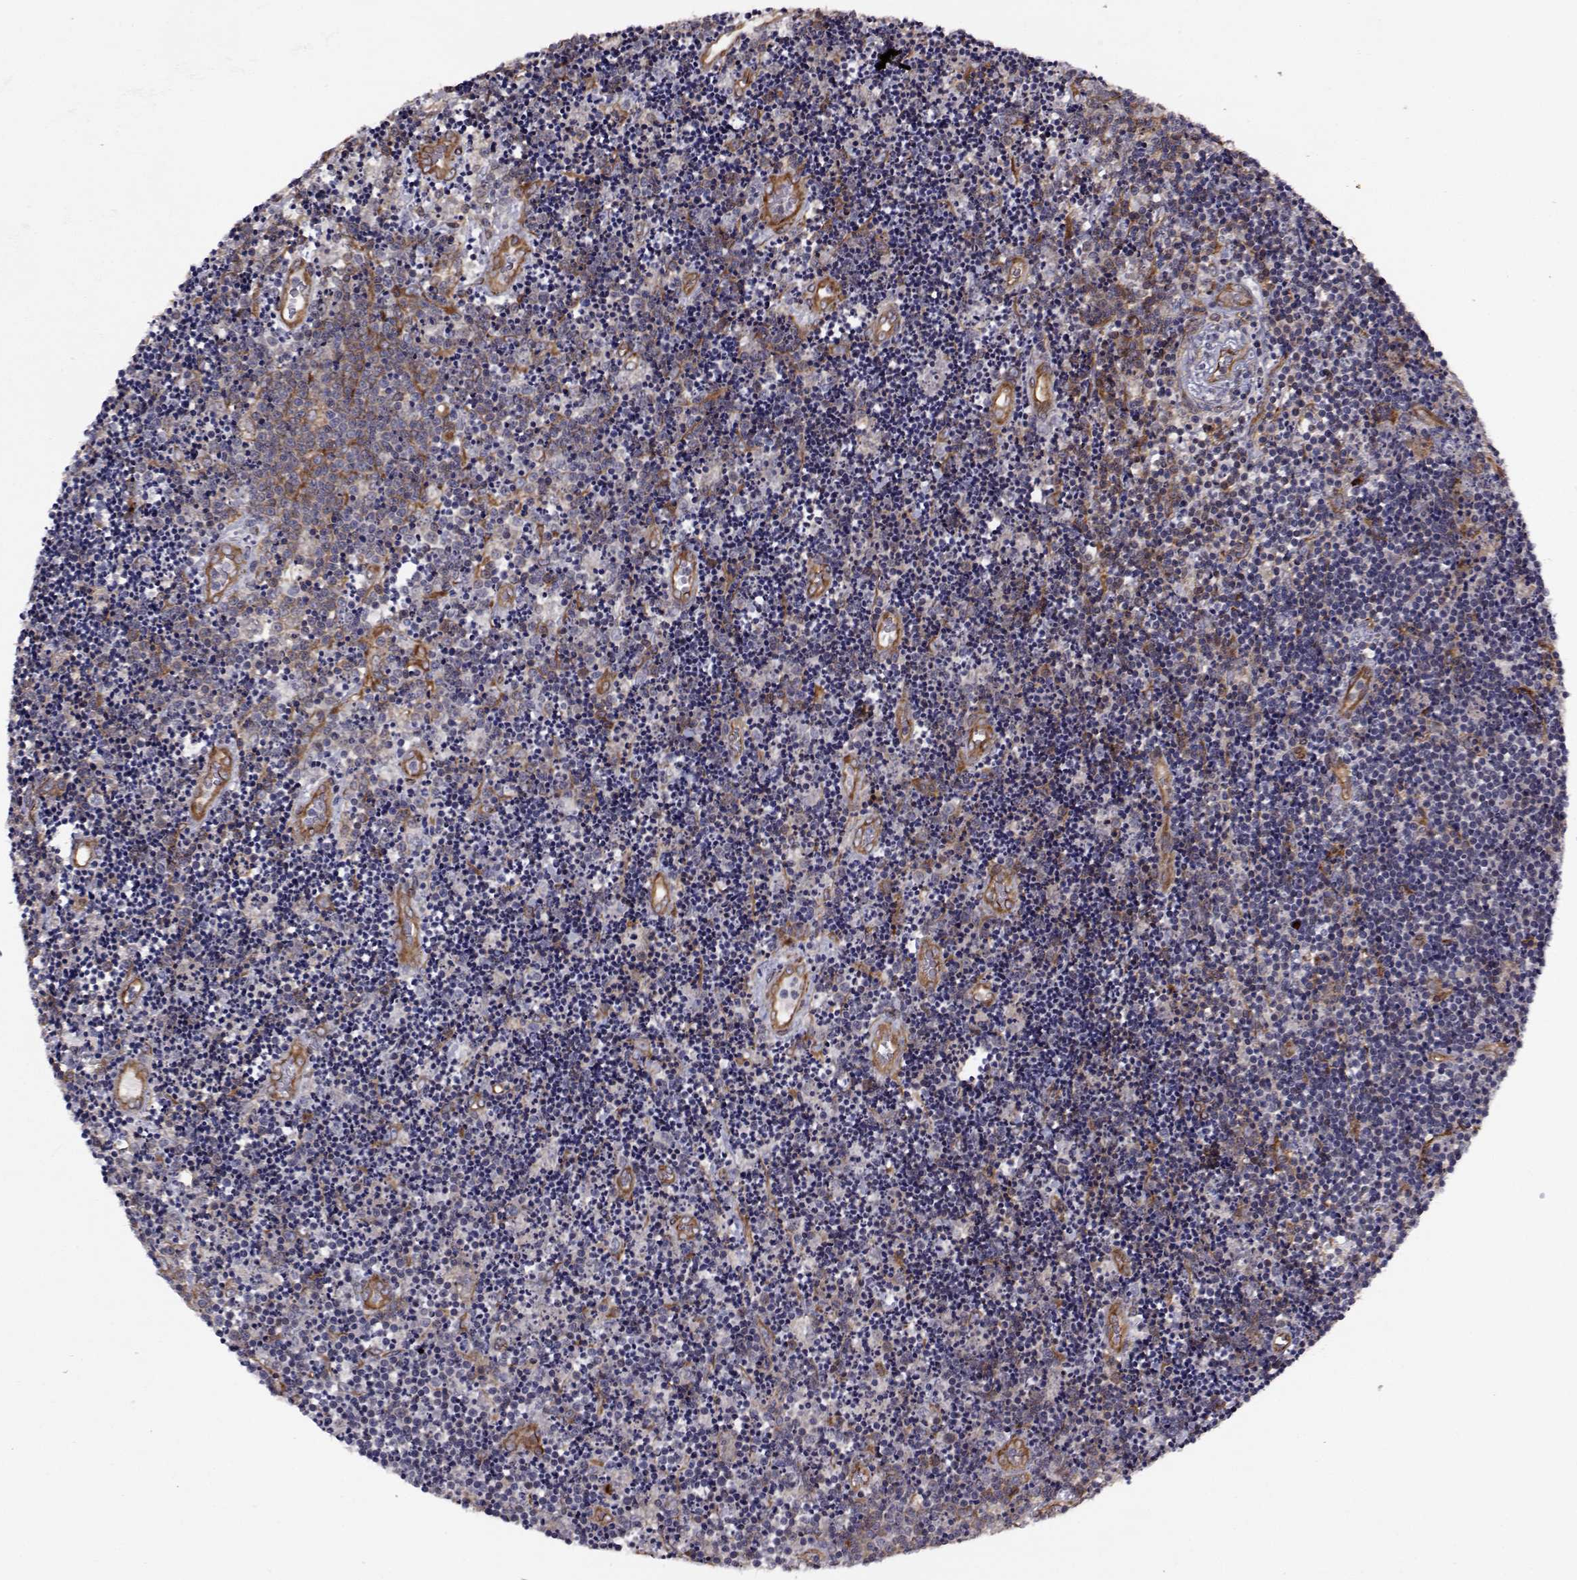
{"staining": {"intensity": "negative", "quantity": "none", "location": "none"}, "tissue": "lymphoma", "cell_type": "Tumor cells", "image_type": "cancer", "snomed": [{"axis": "morphology", "description": "Malignant lymphoma, non-Hodgkin's type, Low grade"}, {"axis": "topography", "description": "Brain"}], "caption": "The immunohistochemistry (IHC) photomicrograph has no significant positivity in tumor cells of lymphoma tissue.", "gene": "TRIP10", "patient": {"sex": "female", "age": 66}}